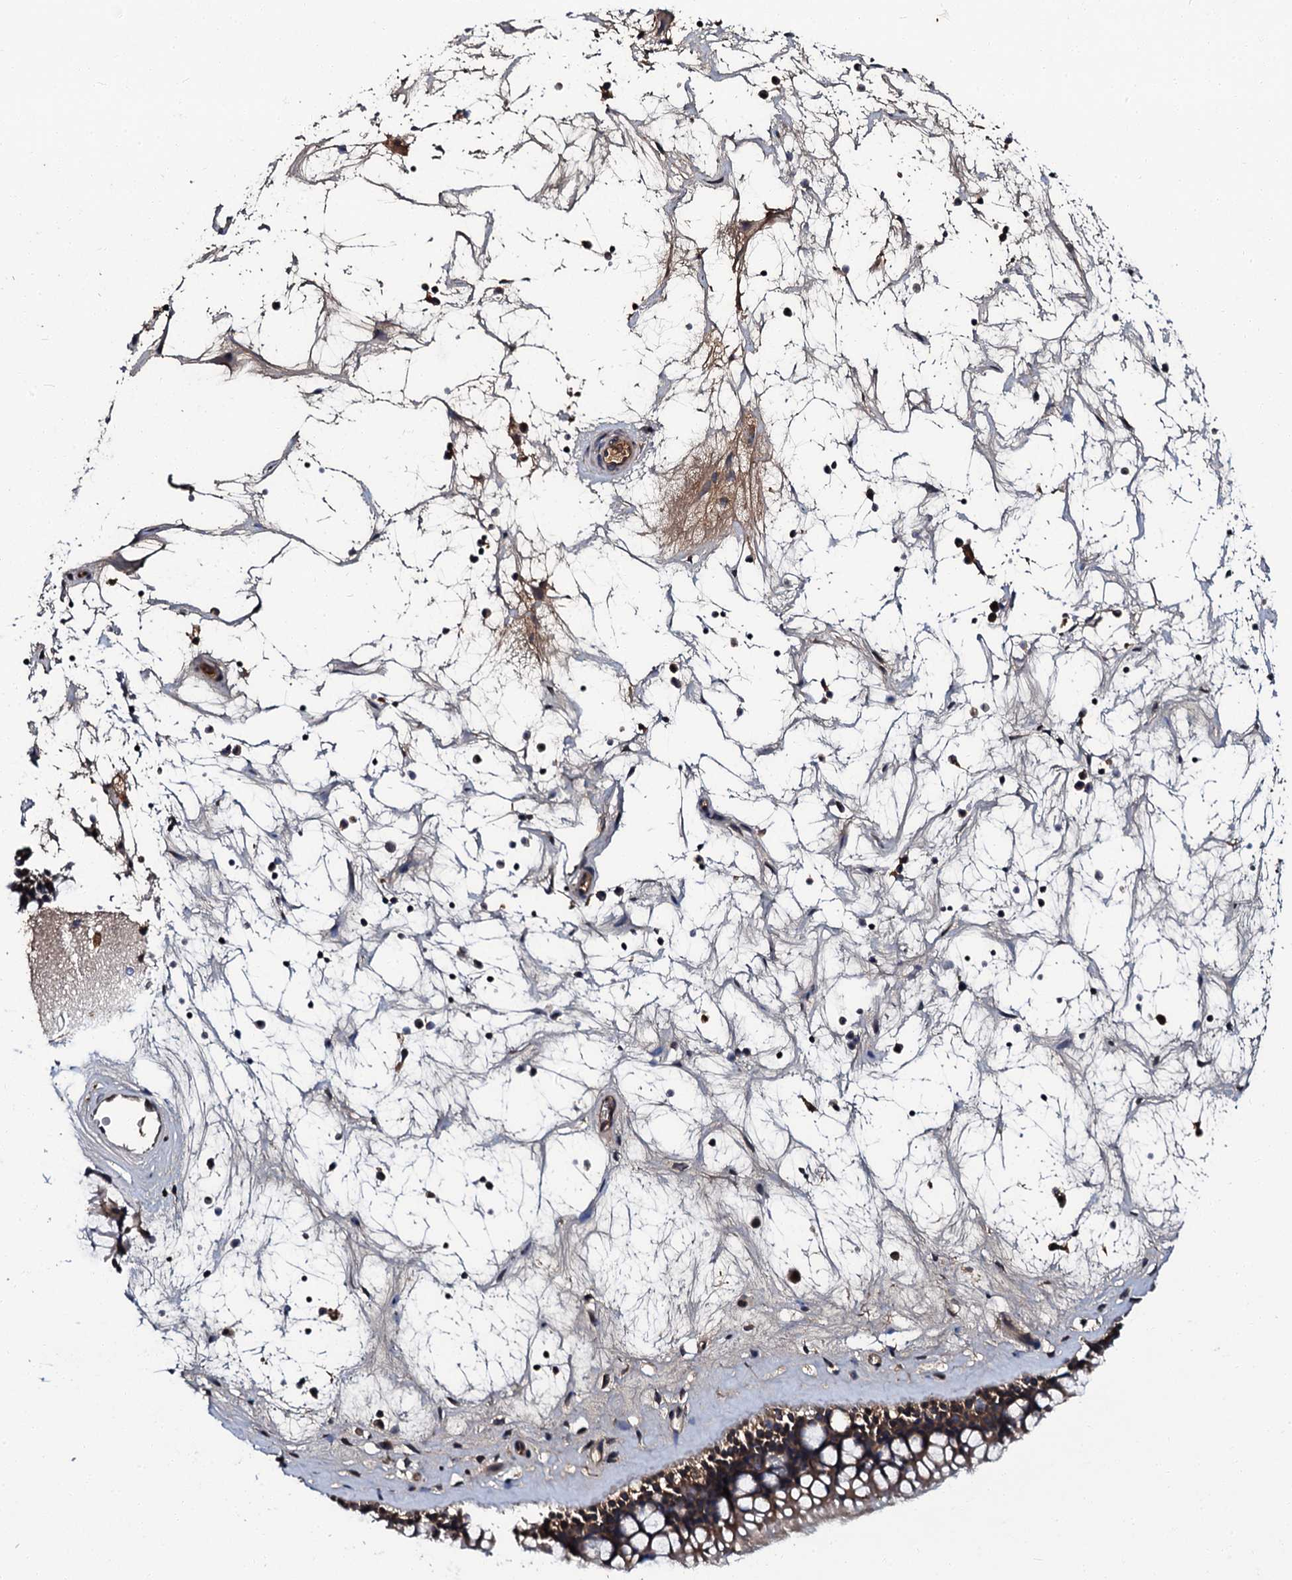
{"staining": {"intensity": "moderate", "quantity": ">75%", "location": "cytoplasmic/membranous"}, "tissue": "nasopharynx", "cell_type": "Respiratory epithelial cells", "image_type": "normal", "snomed": [{"axis": "morphology", "description": "Normal tissue, NOS"}, {"axis": "topography", "description": "Nasopharynx"}], "caption": "Immunohistochemistry of unremarkable human nasopharynx shows medium levels of moderate cytoplasmic/membranous staining in approximately >75% of respiratory epithelial cells. Immunohistochemistry (ihc) stains the protein in brown and the nuclei are stained blue.", "gene": "N4BP1", "patient": {"sex": "male", "age": 64}}